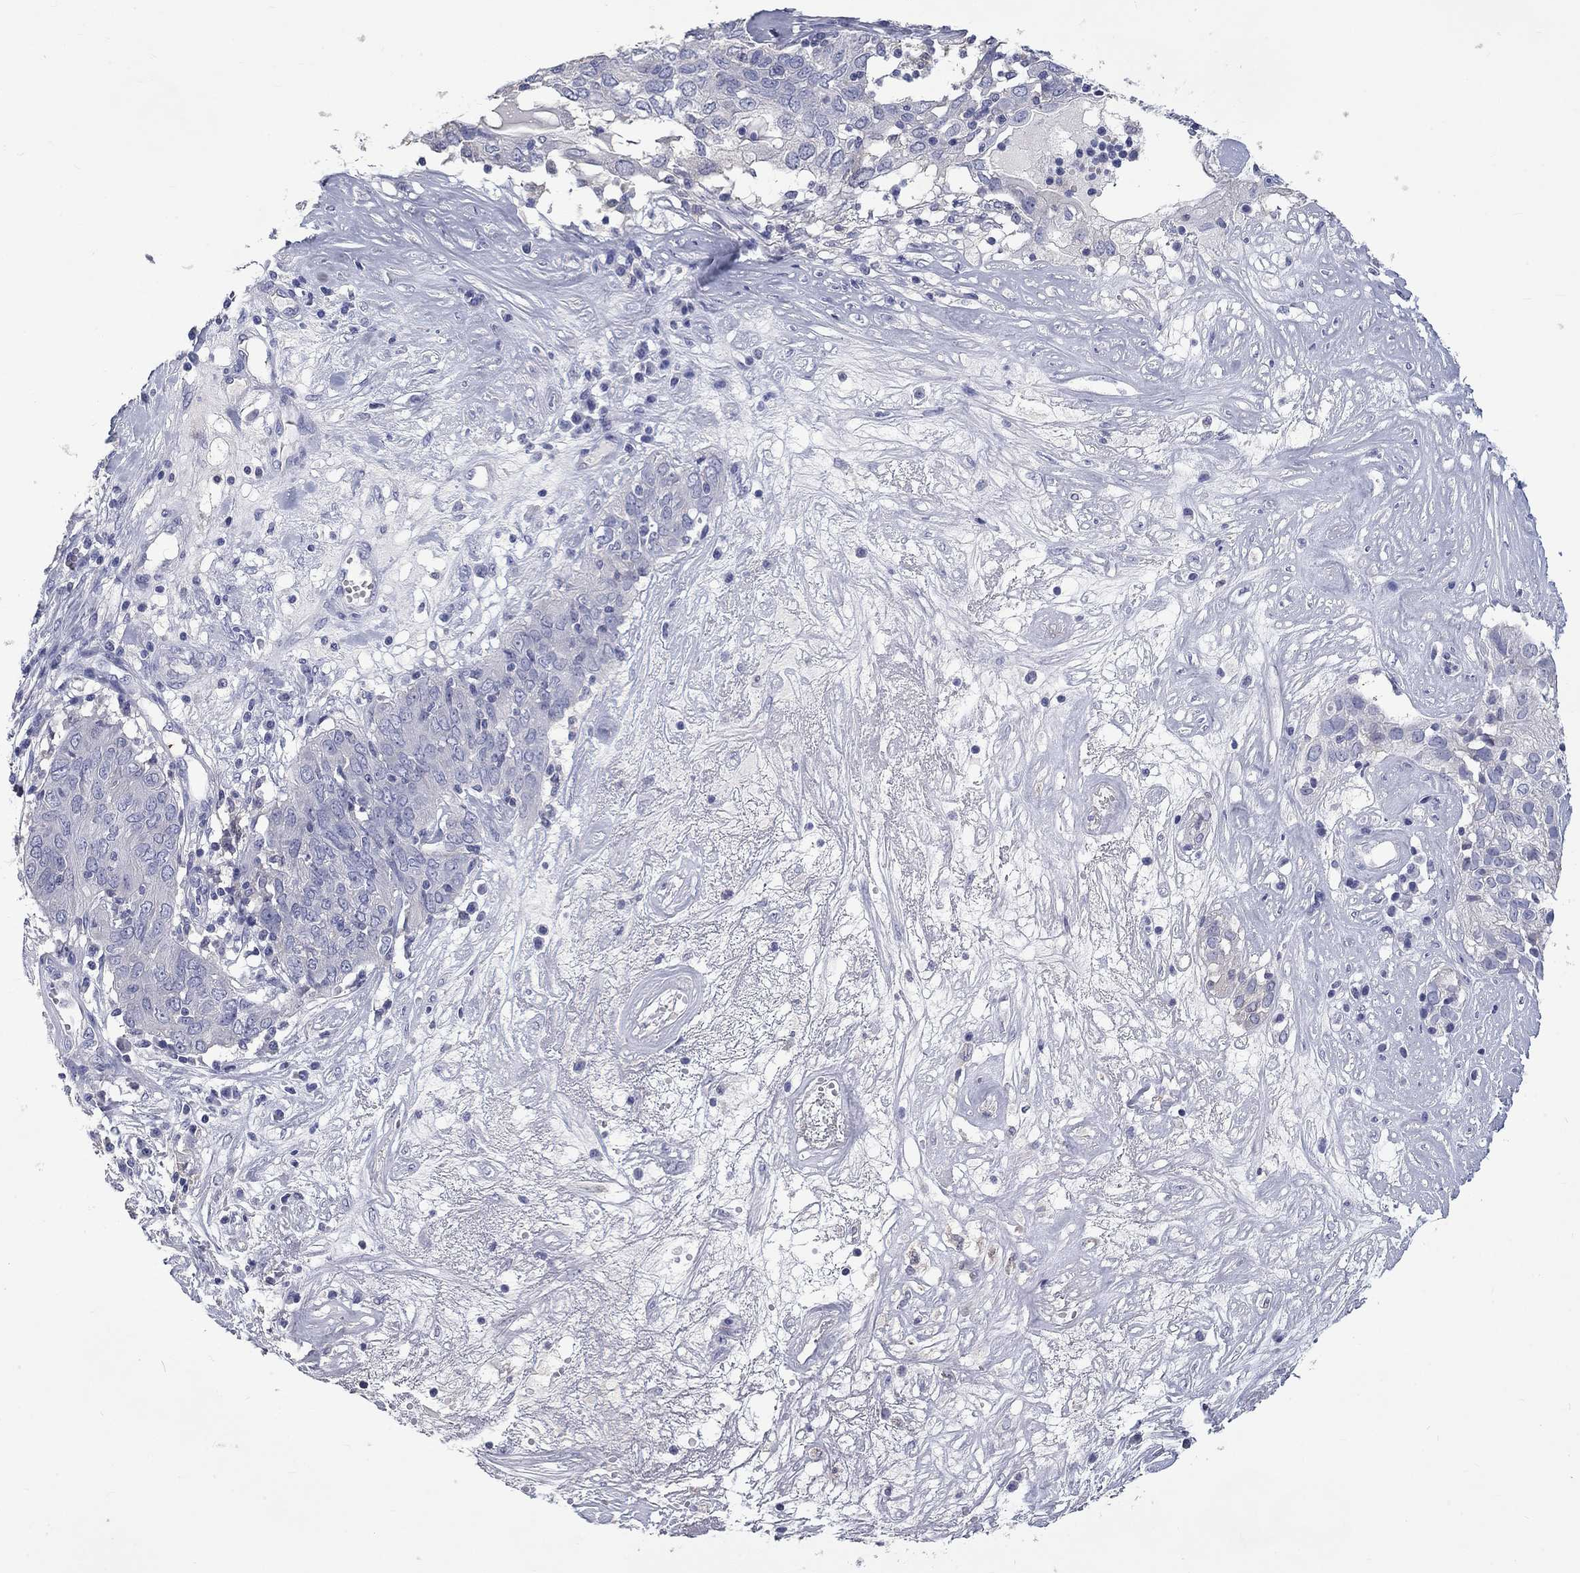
{"staining": {"intensity": "negative", "quantity": "none", "location": "none"}, "tissue": "ovarian cancer", "cell_type": "Tumor cells", "image_type": "cancer", "snomed": [{"axis": "morphology", "description": "Carcinoma, endometroid"}, {"axis": "topography", "description": "Ovary"}], "caption": "Micrograph shows no significant protein expression in tumor cells of ovarian cancer (endometroid carcinoma).", "gene": "PLEK", "patient": {"sex": "female", "age": 50}}